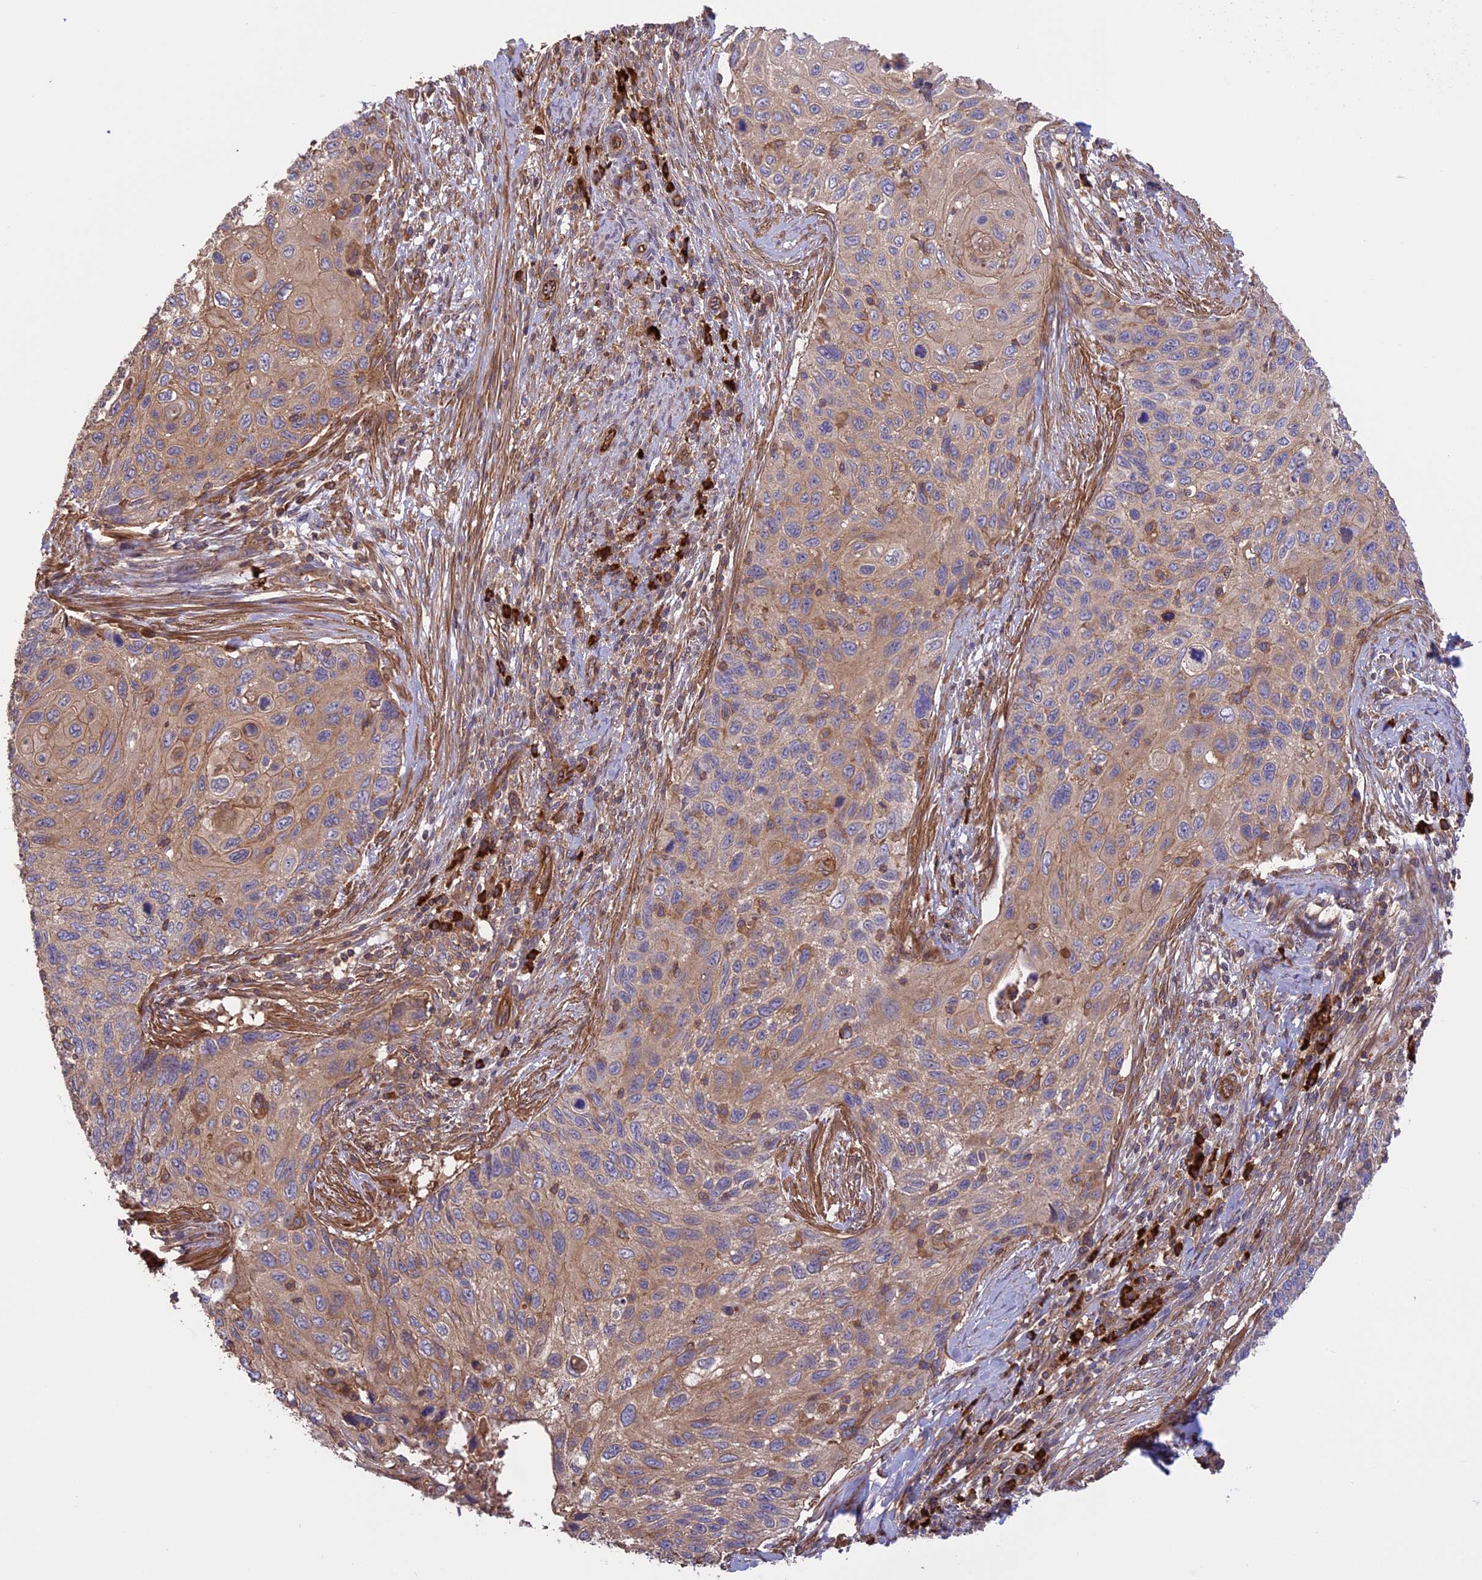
{"staining": {"intensity": "weak", "quantity": "25%-75%", "location": "cytoplasmic/membranous"}, "tissue": "cervical cancer", "cell_type": "Tumor cells", "image_type": "cancer", "snomed": [{"axis": "morphology", "description": "Squamous cell carcinoma, NOS"}, {"axis": "topography", "description": "Cervix"}], "caption": "IHC (DAB (3,3'-diaminobenzidine)) staining of human cervical cancer (squamous cell carcinoma) shows weak cytoplasmic/membranous protein positivity in about 25%-75% of tumor cells.", "gene": "GAS8", "patient": {"sex": "female", "age": 70}}